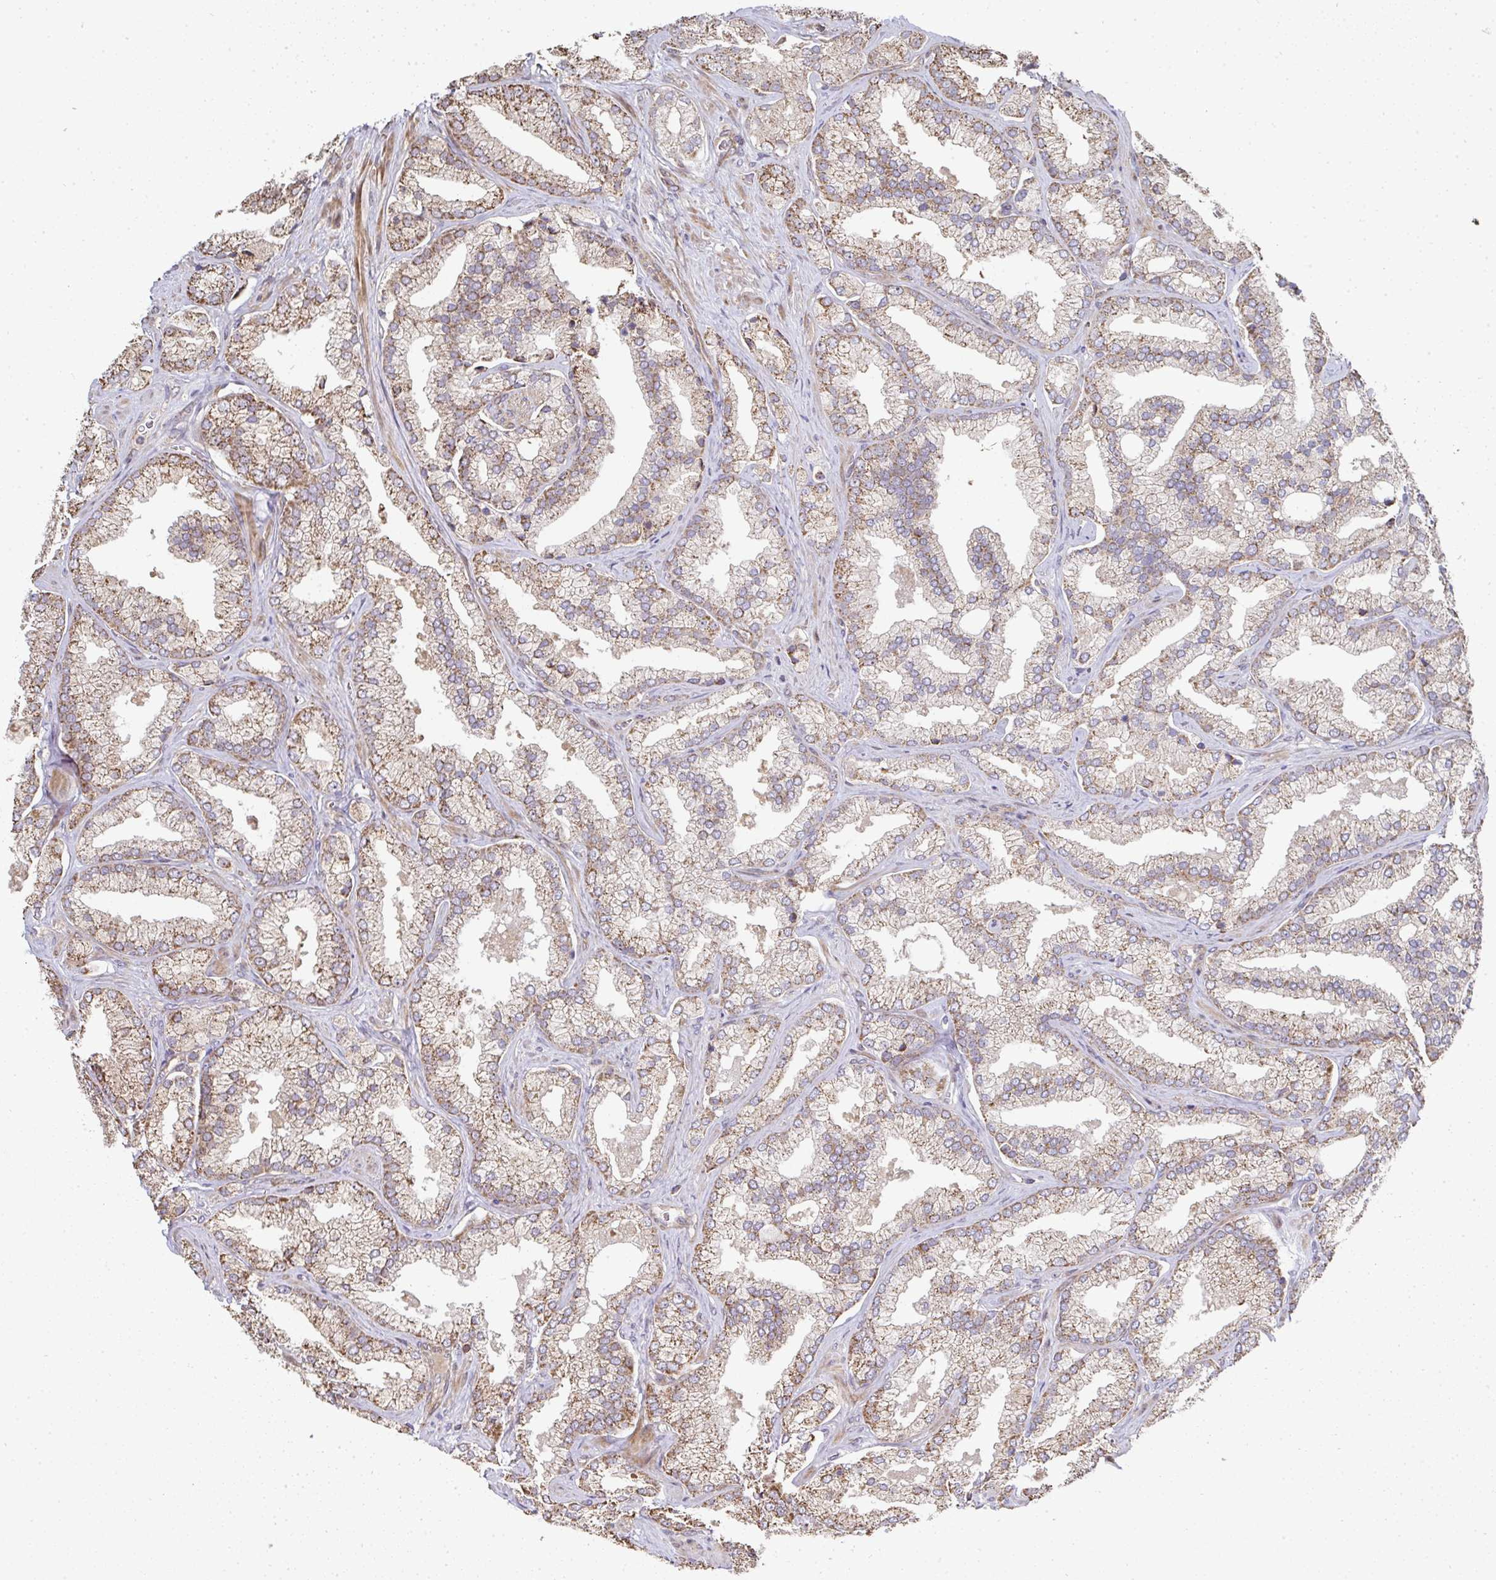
{"staining": {"intensity": "moderate", "quantity": ">75%", "location": "cytoplasmic/membranous"}, "tissue": "prostate cancer", "cell_type": "Tumor cells", "image_type": "cancer", "snomed": [{"axis": "morphology", "description": "Adenocarcinoma, High grade"}, {"axis": "topography", "description": "Prostate"}], "caption": "This photomicrograph shows prostate cancer (high-grade adenocarcinoma) stained with IHC to label a protein in brown. The cytoplasmic/membranous of tumor cells show moderate positivity for the protein. Nuclei are counter-stained blue.", "gene": "AGTPBP1", "patient": {"sex": "male", "age": 68}}